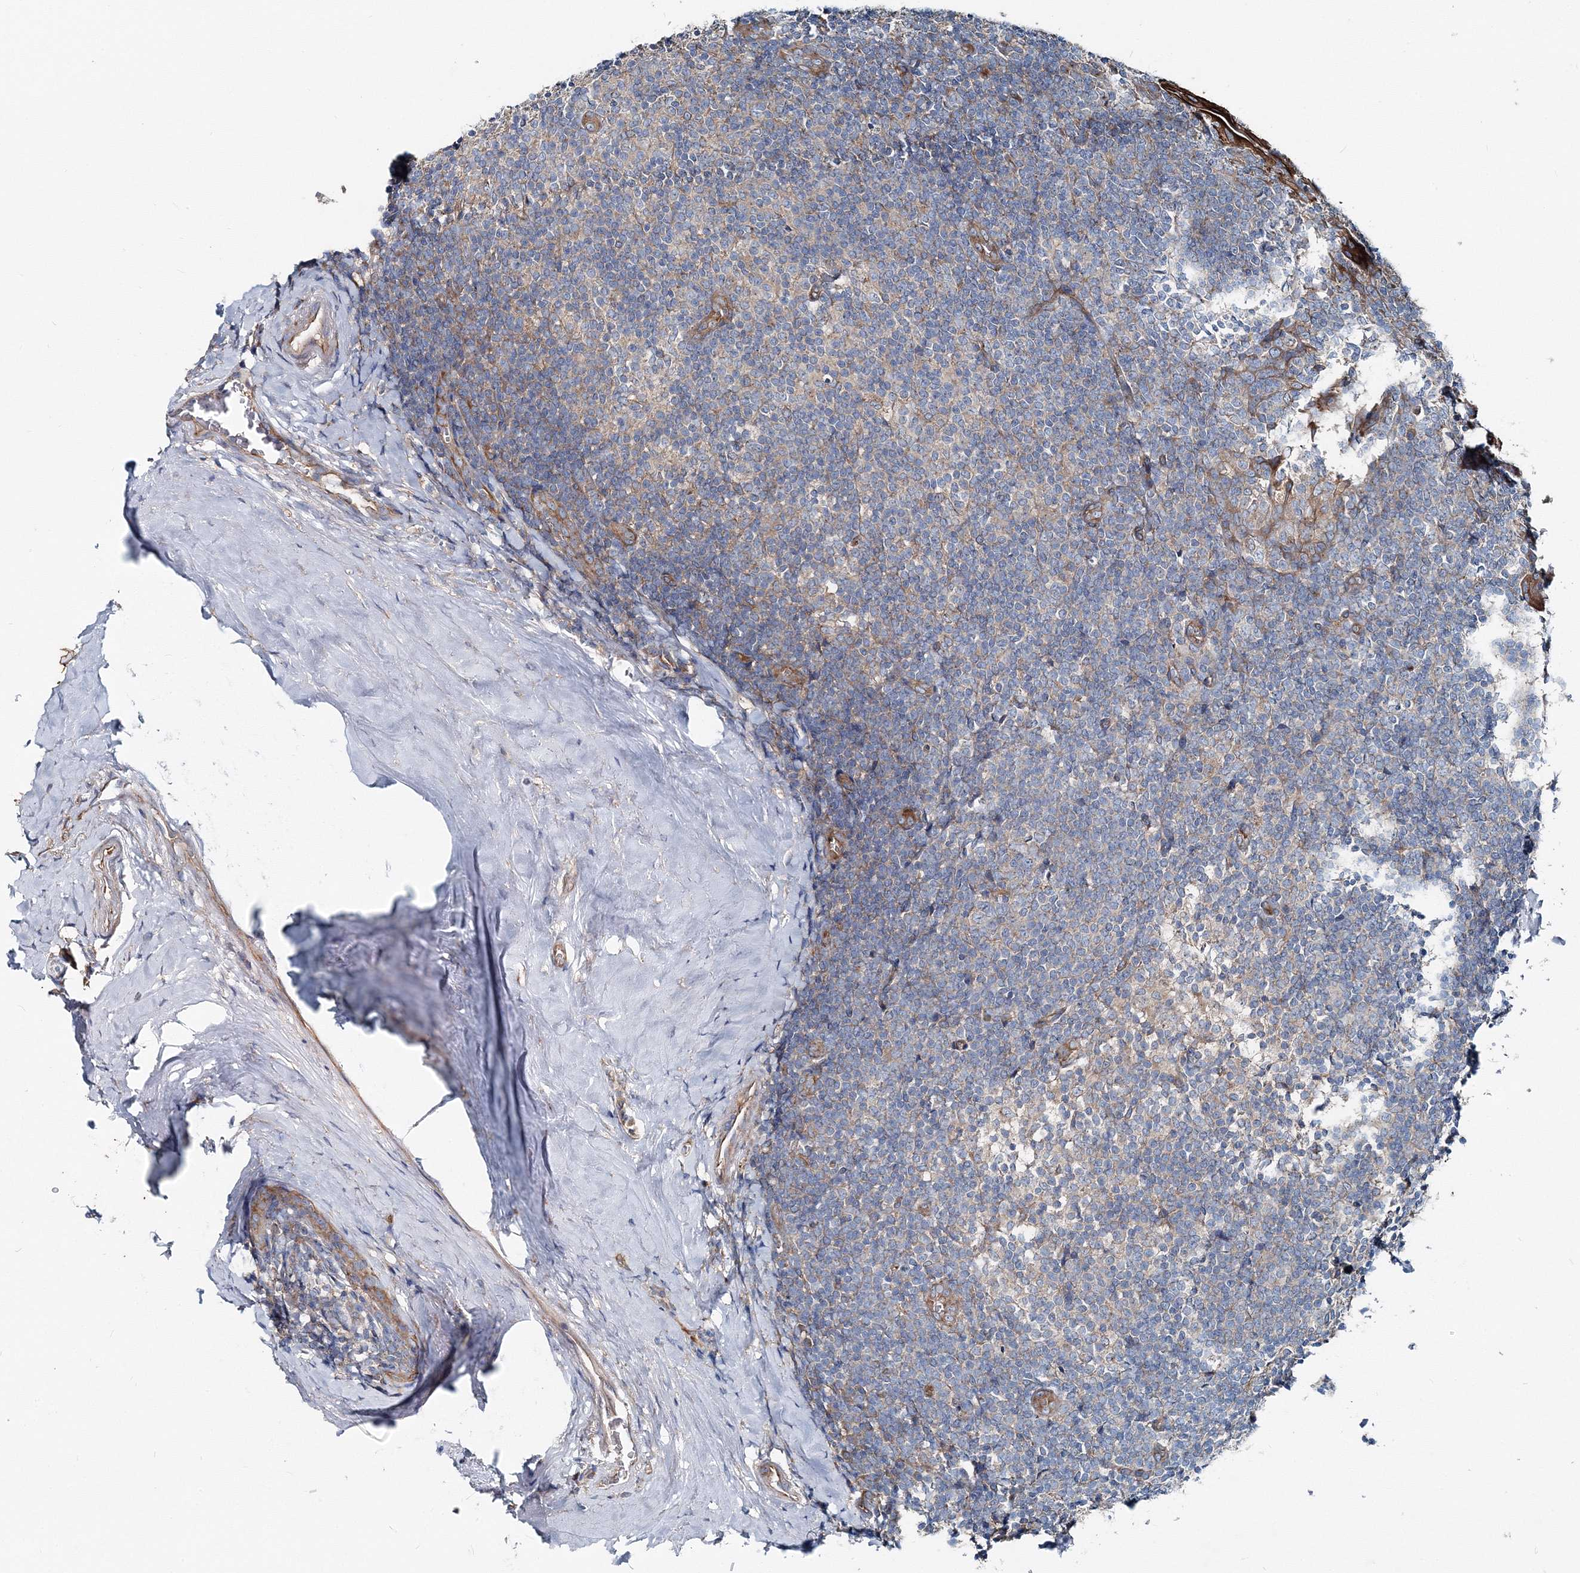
{"staining": {"intensity": "weak", "quantity": "25%-75%", "location": "cytoplasmic/membranous"}, "tissue": "tonsil", "cell_type": "Germinal center cells", "image_type": "normal", "snomed": [{"axis": "morphology", "description": "Normal tissue, NOS"}, {"axis": "topography", "description": "Tonsil"}], "caption": "Immunohistochemistry histopathology image of normal tonsil: tonsil stained using IHC displays low levels of weak protein expression localized specifically in the cytoplasmic/membranous of germinal center cells, appearing as a cytoplasmic/membranous brown color.", "gene": "MPHOSPH9", "patient": {"sex": "male", "age": 37}}